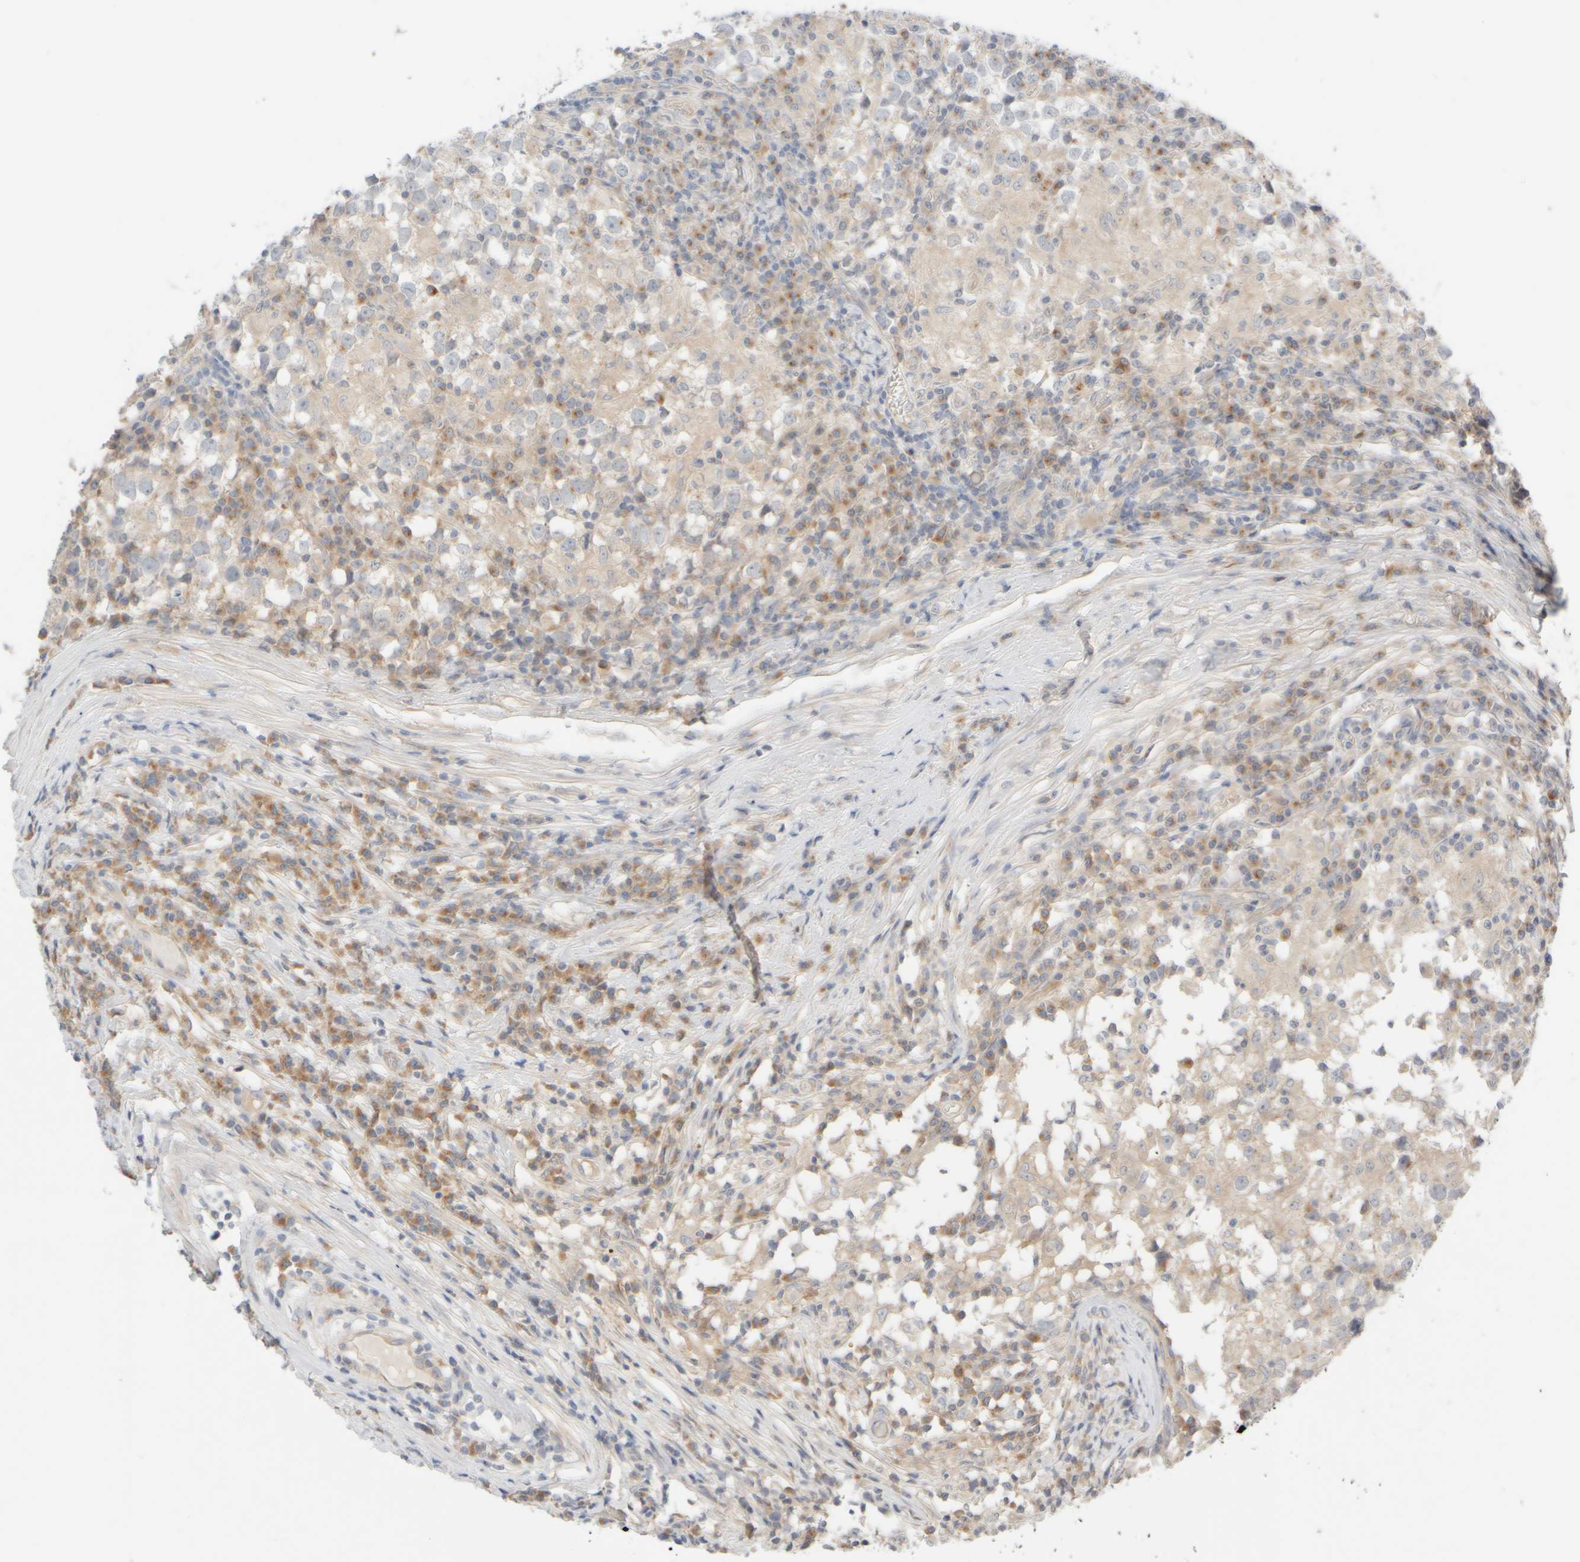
{"staining": {"intensity": "negative", "quantity": "none", "location": "none"}, "tissue": "testis cancer", "cell_type": "Tumor cells", "image_type": "cancer", "snomed": [{"axis": "morphology", "description": "Seminoma, NOS"}, {"axis": "topography", "description": "Testis"}], "caption": "A histopathology image of human testis seminoma is negative for staining in tumor cells.", "gene": "GOPC", "patient": {"sex": "male", "age": 65}}